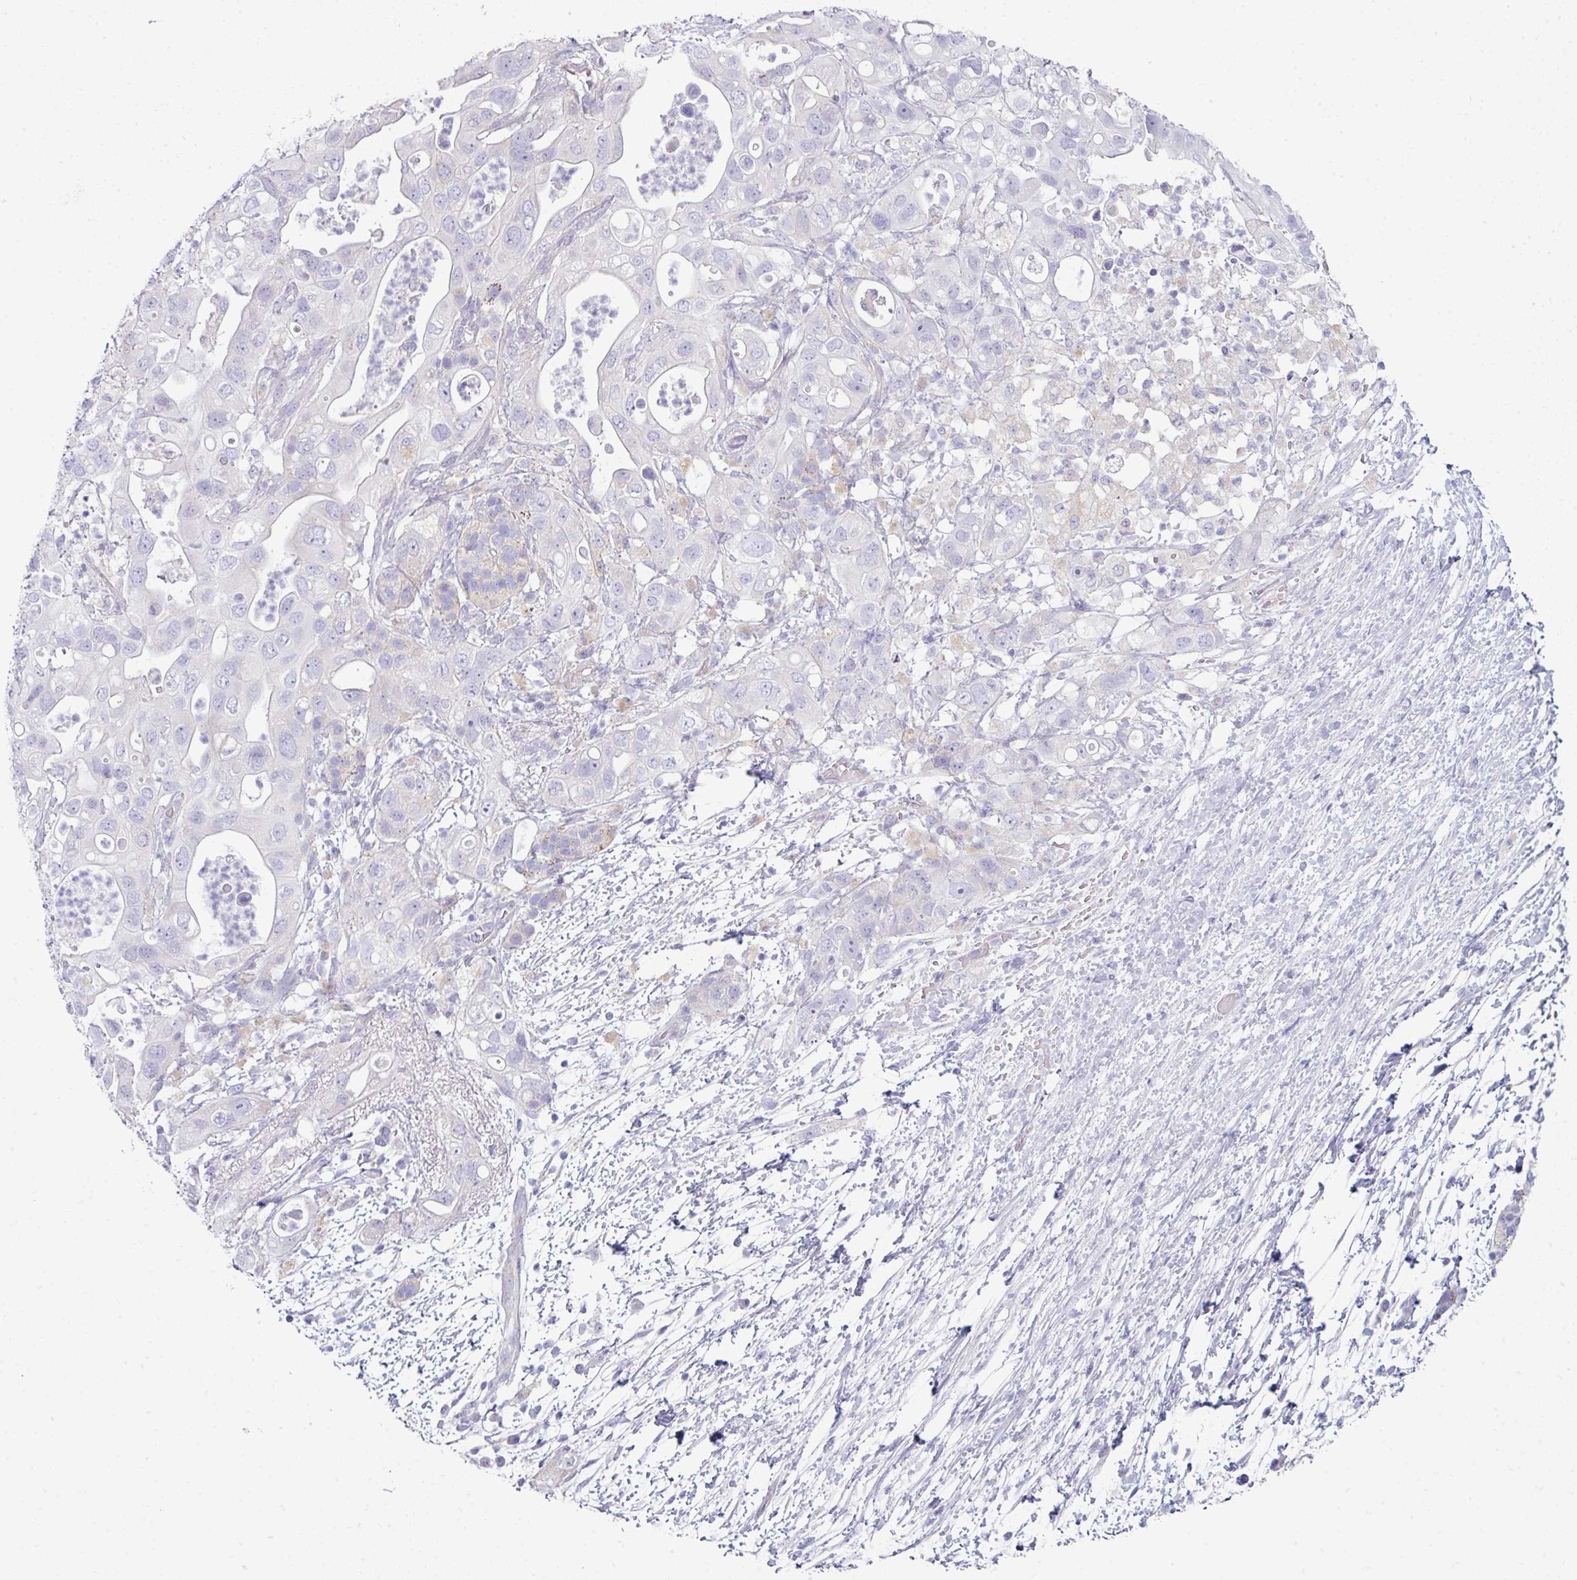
{"staining": {"intensity": "negative", "quantity": "none", "location": "none"}, "tissue": "pancreatic cancer", "cell_type": "Tumor cells", "image_type": "cancer", "snomed": [{"axis": "morphology", "description": "Adenocarcinoma, NOS"}, {"axis": "topography", "description": "Pancreas"}], "caption": "IHC of adenocarcinoma (pancreatic) shows no expression in tumor cells.", "gene": "ABCC5", "patient": {"sex": "female", "age": 72}}